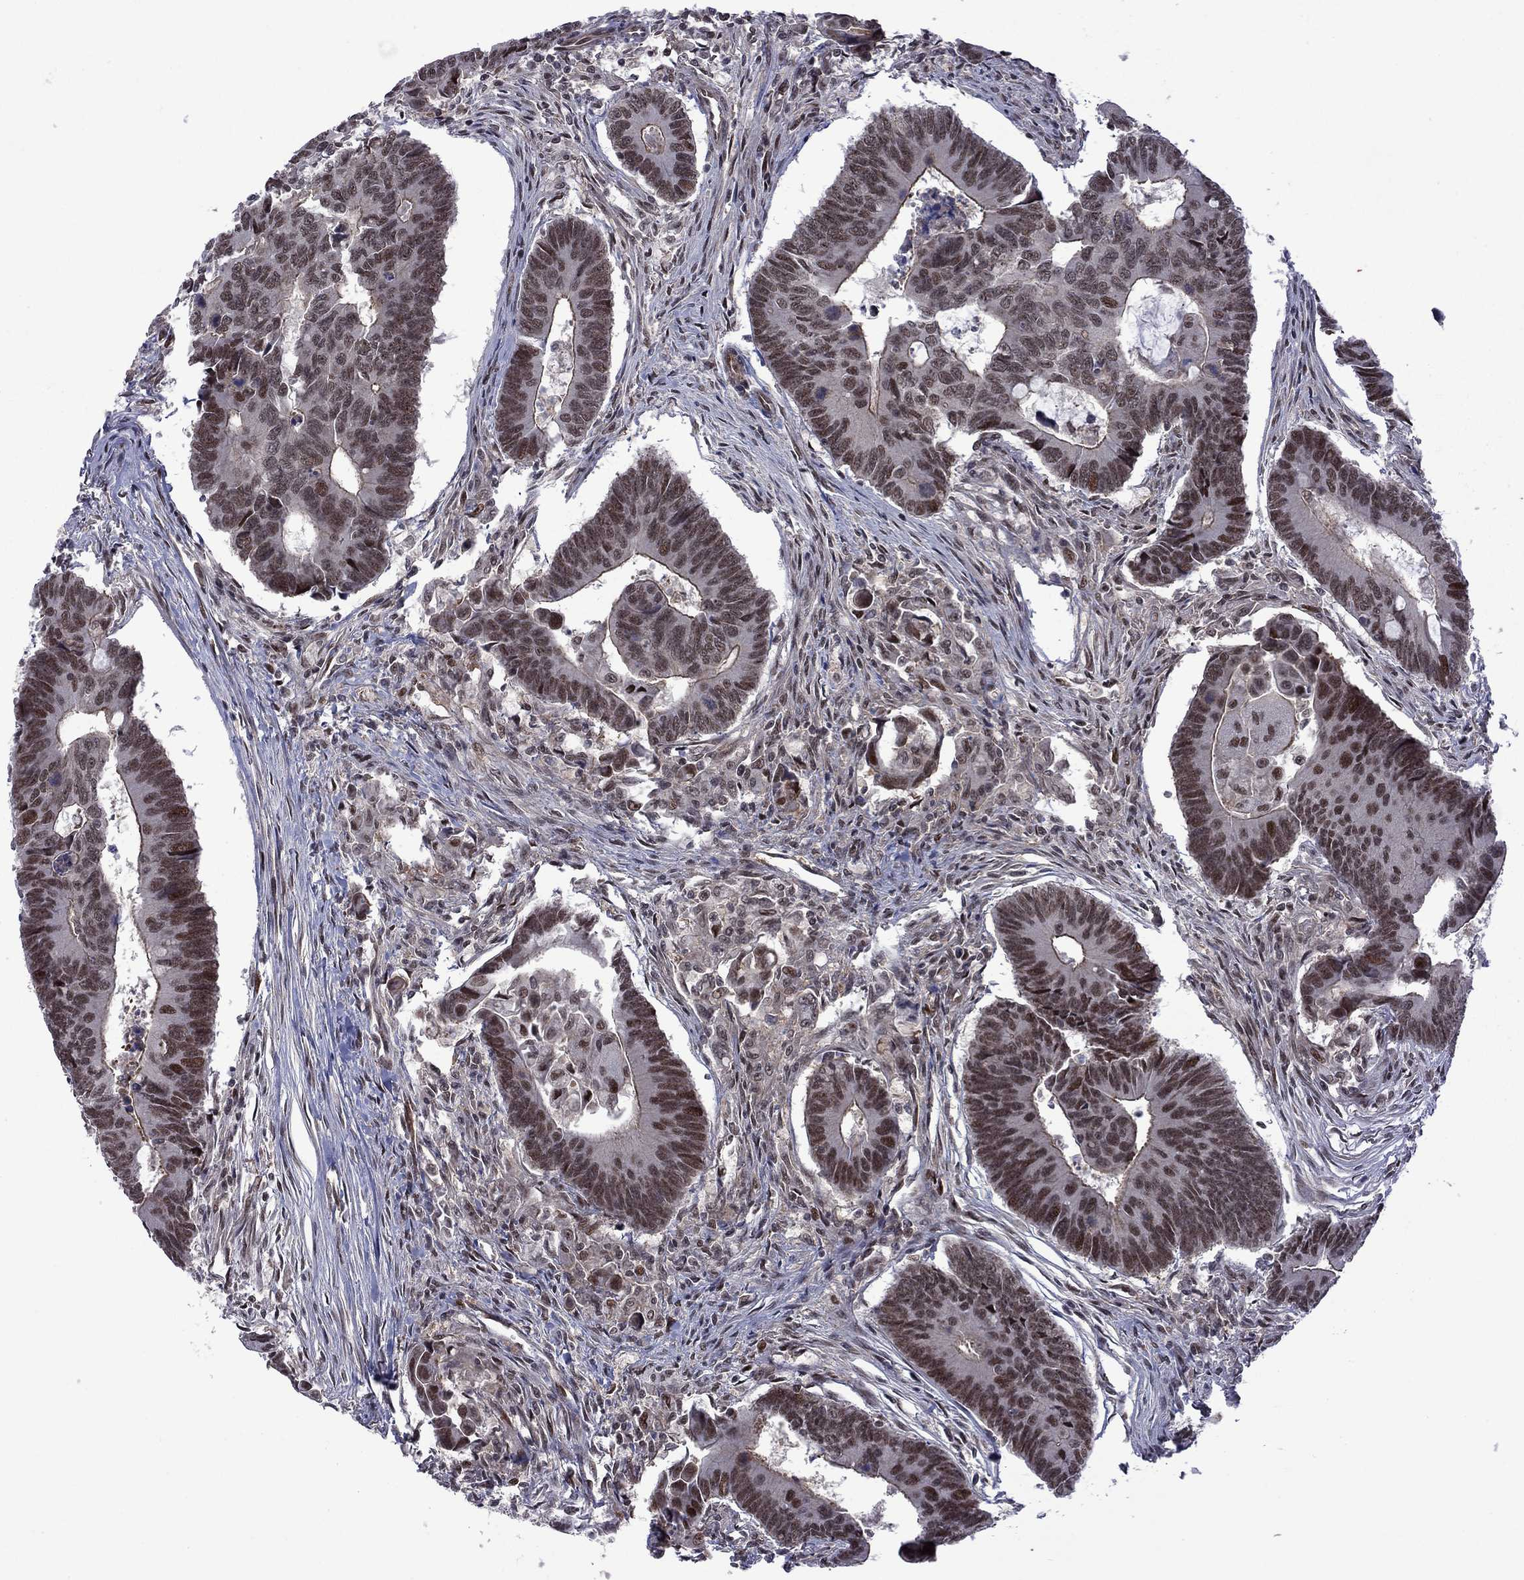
{"staining": {"intensity": "moderate", "quantity": ">75%", "location": "nuclear"}, "tissue": "colorectal cancer", "cell_type": "Tumor cells", "image_type": "cancer", "snomed": [{"axis": "morphology", "description": "Adenocarcinoma, NOS"}, {"axis": "topography", "description": "Rectum"}], "caption": "Colorectal adenocarcinoma stained with a brown dye reveals moderate nuclear positive positivity in approximately >75% of tumor cells.", "gene": "BRF1", "patient": {"sex": "male", "age": 67}}